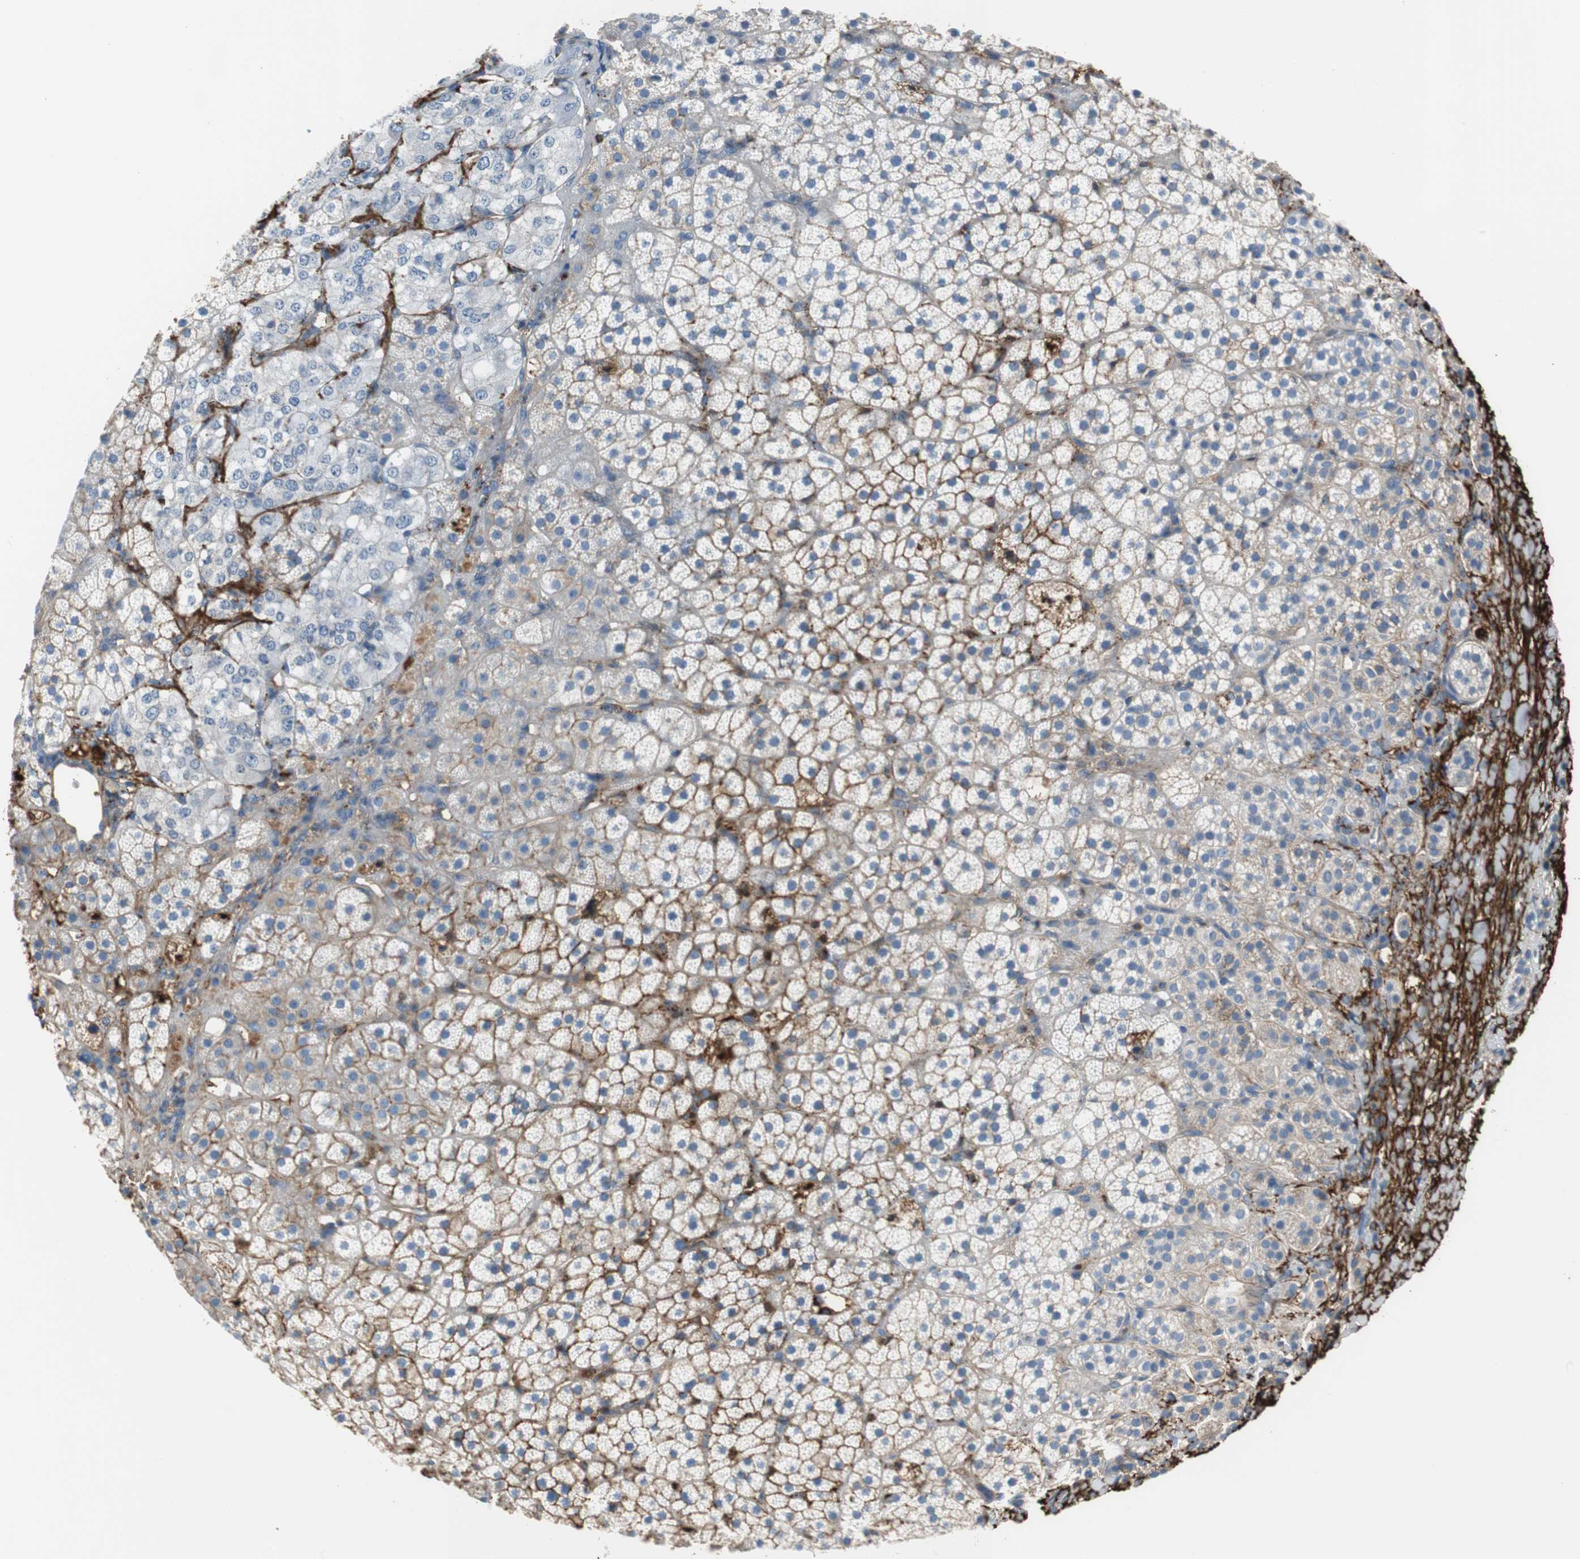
{"staining": {"intensity": "moderate", "quantity": "<25%", "location": "cytoplasmic/membranous"}, "tissue": "adrenal gland", "cell_type": "Glandular cells", "image_type": "normal", "snomed": [{"axis": "morphology", "description": "Normal tissue, NOS"}, {"axis": "topography", "description": "Adrenal gland"}], "caption": "Immunohistochemistry of benign adrenal gland demonstrates low levels of moderate cytoplasmic/membranous positivity in approximately <25% of glandular cells.", "gene": "APCS", "patient": {"sex": "female", "age": 44}}